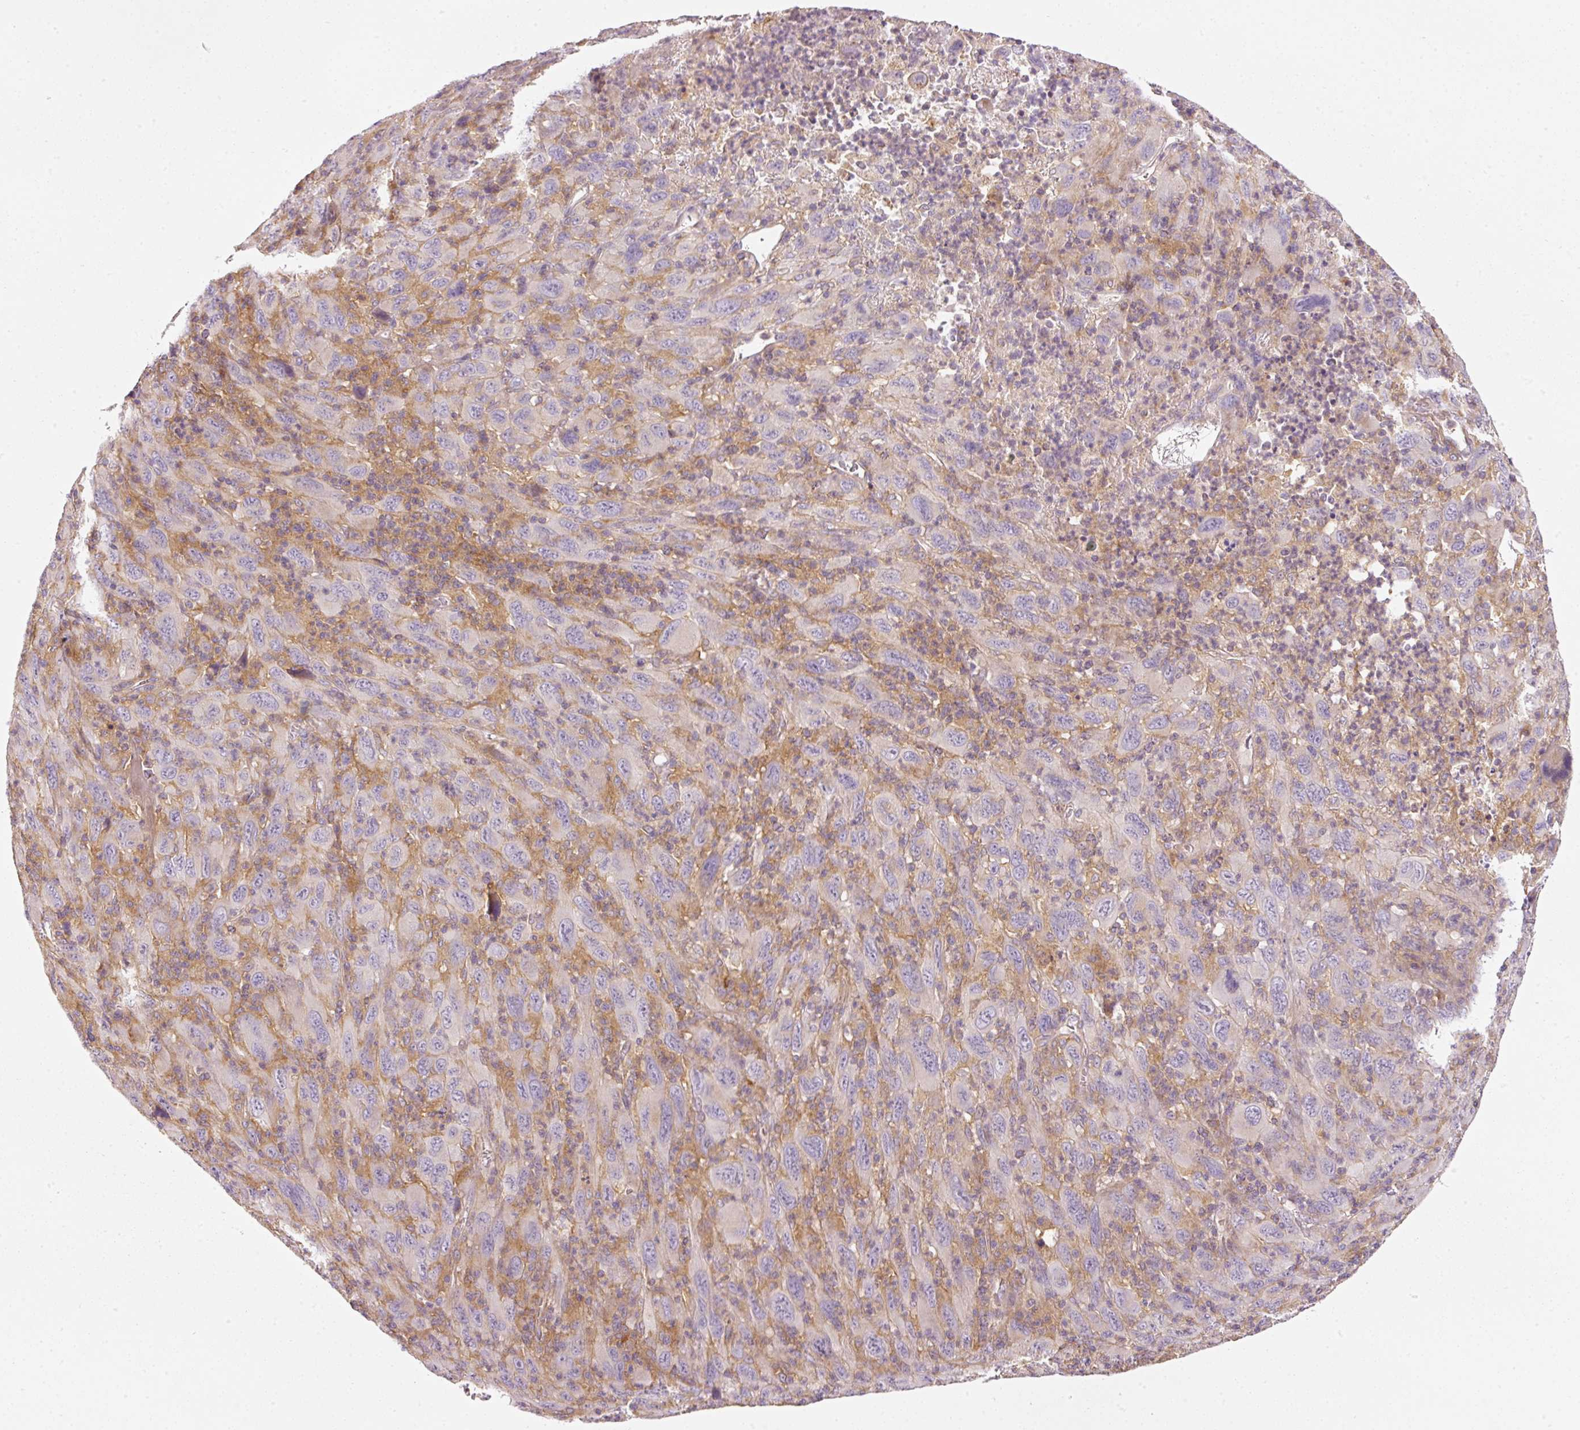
{"staining": {"intensity": "negative", "quantity": "none", "location": "none"}, "tissue": "melanoma", "cell_type": "Tumor cells", "image_type": "cancer", "snomed": [{"axis": "morphology", "description": "Malignant melanoma, Metastatic site"}, {"axis": "topography", "description": "Skin"}], "caption": "Immunohistochemistry (IHC) image of human melanoma stained for a protein (brown), which demonstrates no staining in tumor cells.", "gene": "NAPA", "patient": {"sex": "female", "age": 56}}